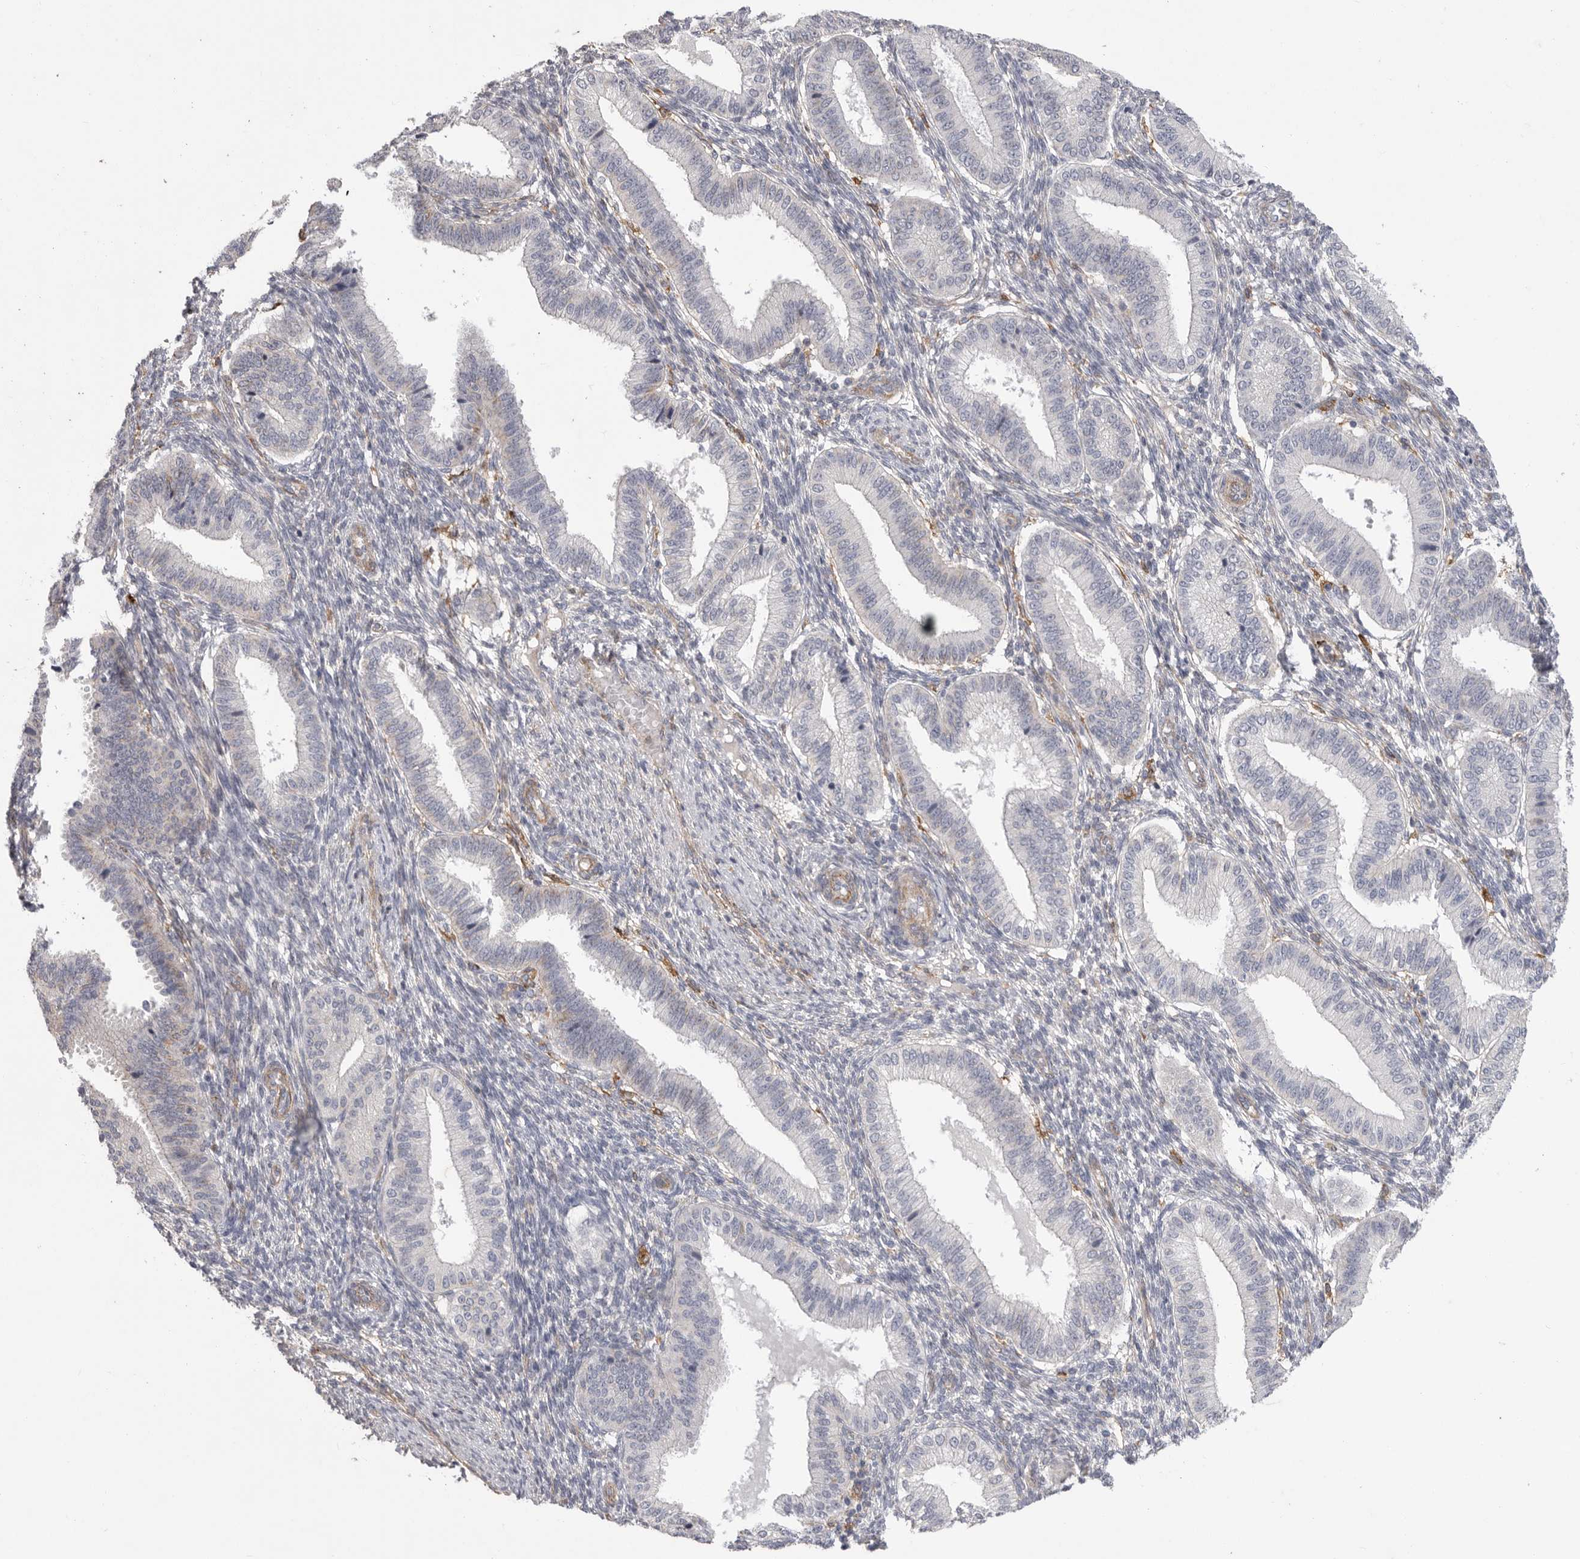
{"staining": {"intensity": "negative", "quantity": "none", "location": "none"}, "tissue": "endometrium", "cell_type": "Cells in endometrial stroma", "image_type": "normal", "snomed": [{"axis": "morphology", "description": "Normal tissue, NOS"}, {"axis": "topography", "description": "Endometrium"}], "caption": "This is an immunohistochemistry (IHC) histopathology image of normal human endometrium. There is no positivity in cells in endometrial stroma.", "gene": "SIGLEC10", "patient": {"sex": "female", "age": 39}}